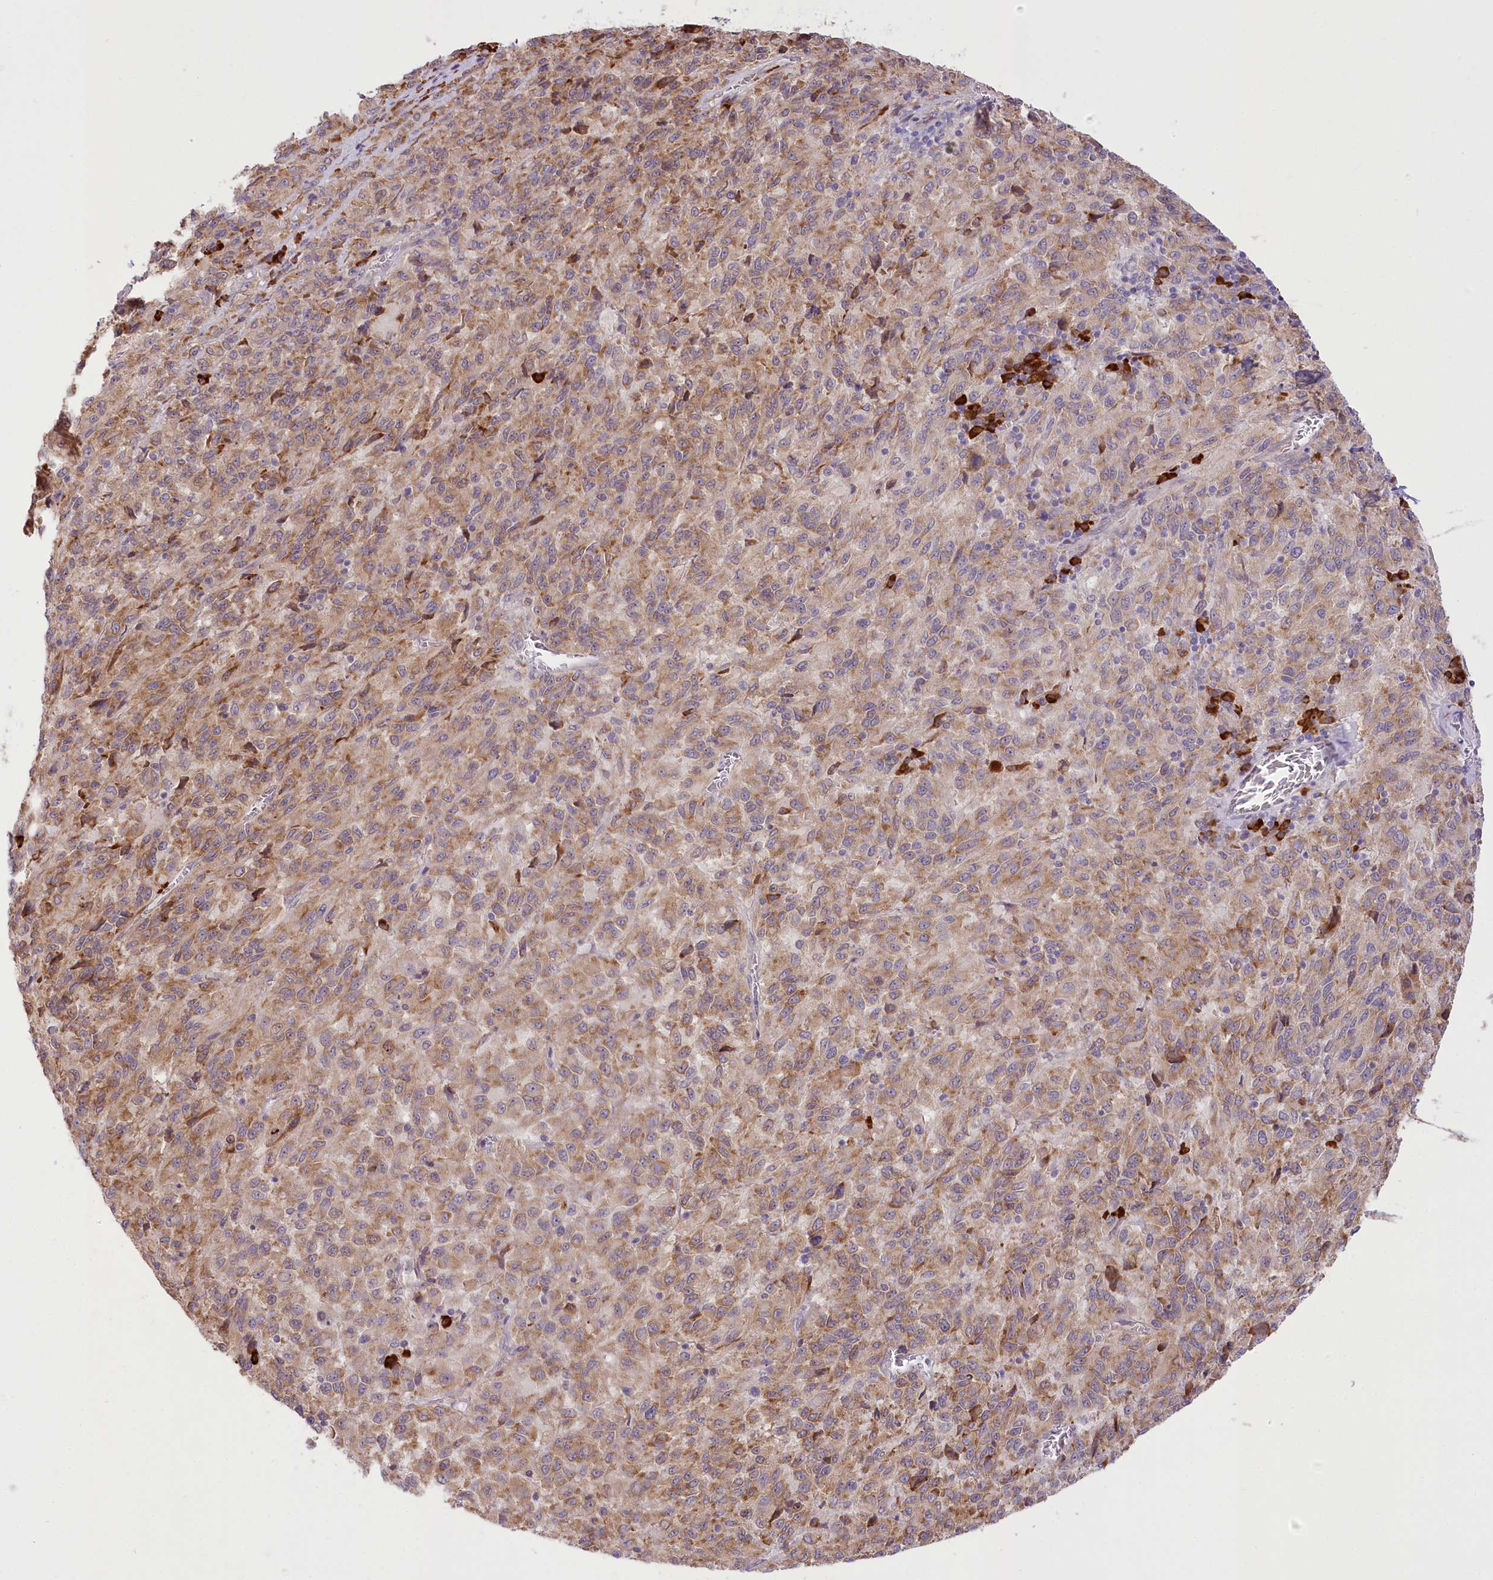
{"staining": {"intensity": "moderate", "quantity": ">75%", "location": "cytoplasmic/membranous"}, "tissue": "melanoma", "cell_type": "Tumor cells", "image_type": "cancer", "snomed": [{"axis": "morphology", "description": "Malignant melanoma, Metastatic site"}, {"axis": "topography", "description": "Lung"}], "caption": "Immunohistochemistry (IHC) (DAB) staining of malignant melanoma (metastatic site) shows moderate cytoplasmic/membranous protein expression in about >75% of tumor cells.", "gene": "NCKAP5", "patient": {"sex": "male", "age": 64}}